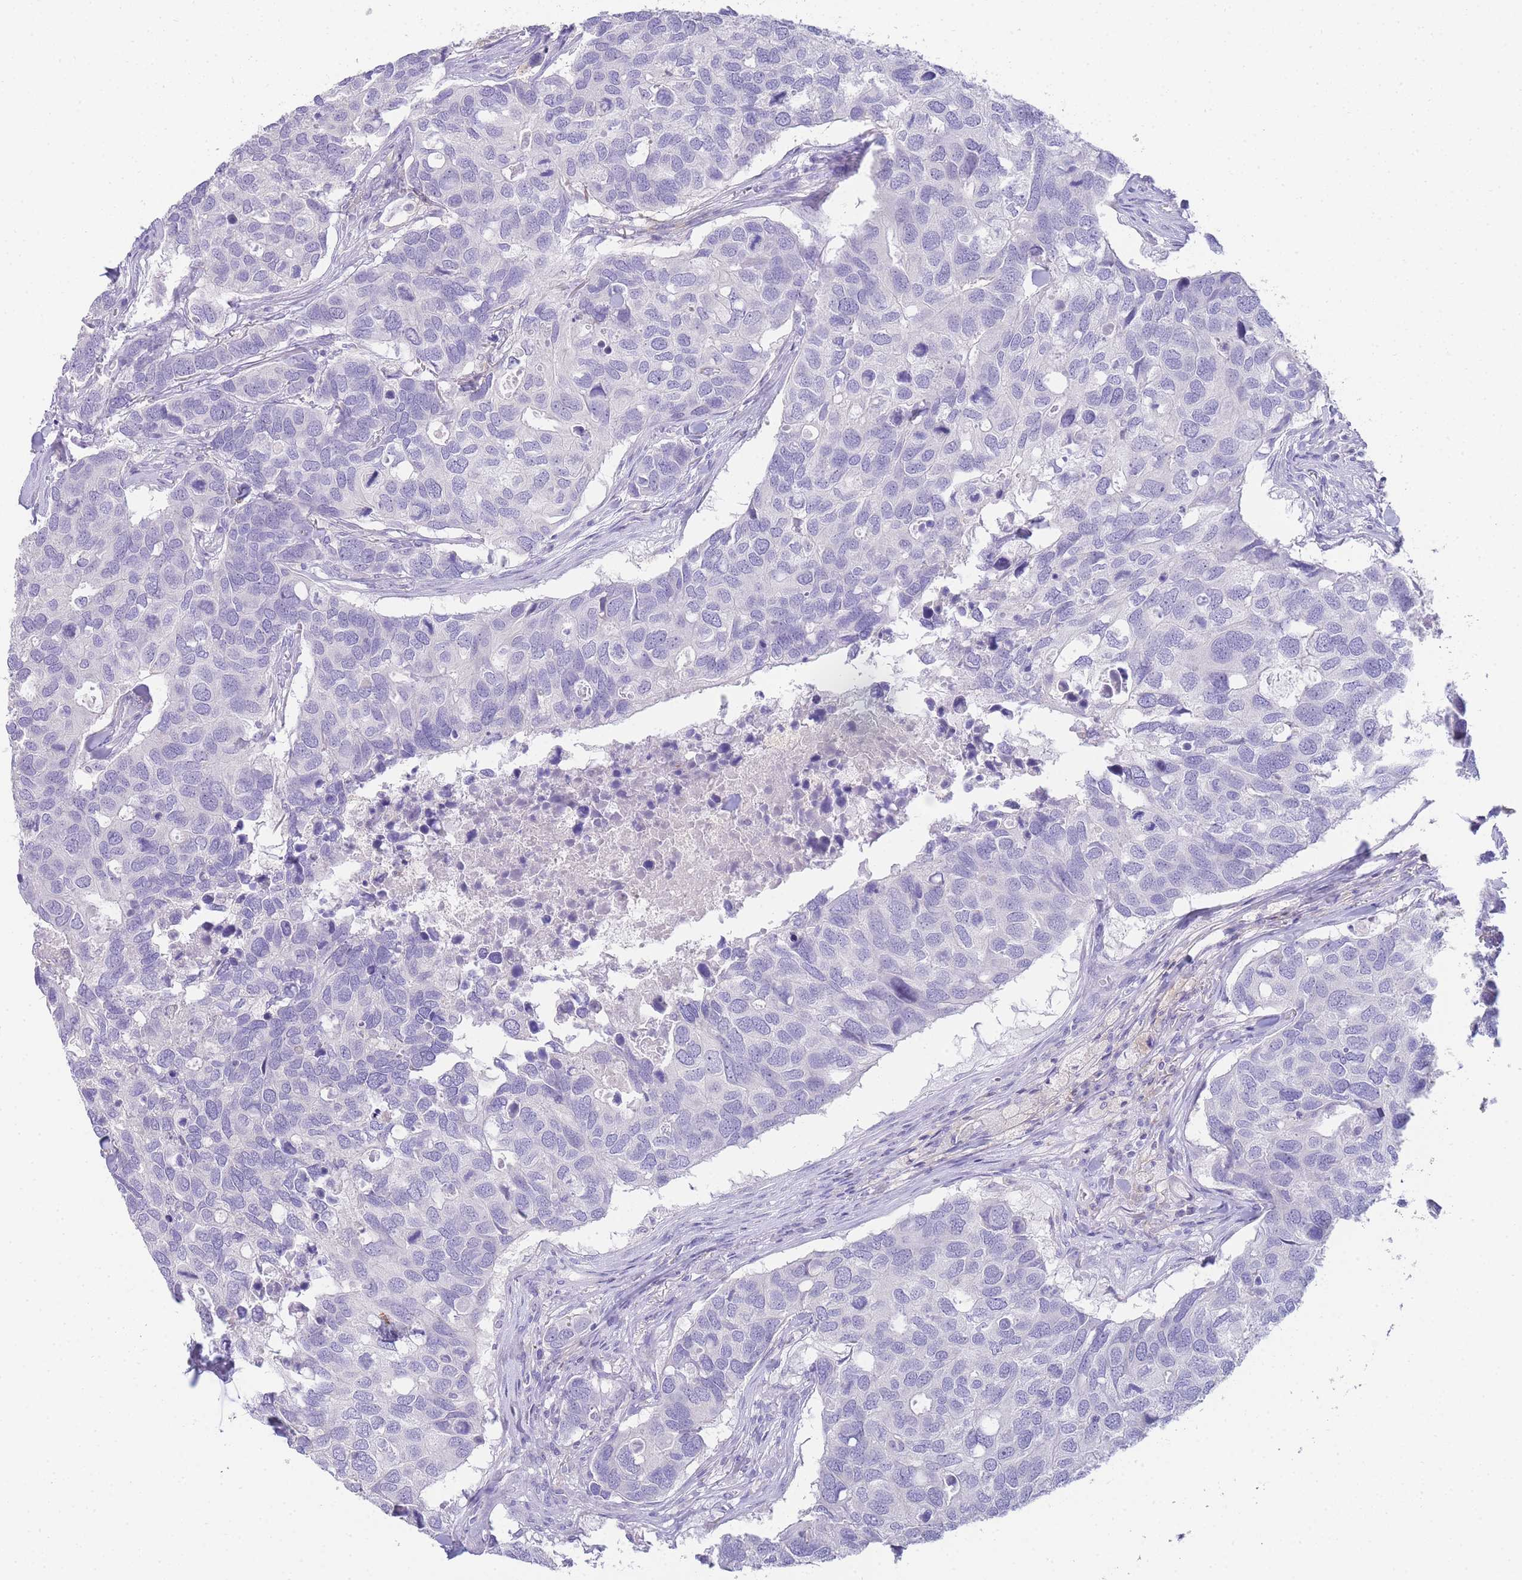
{"staining": {"intensity": "negative", "quantity": "none", "location": "none"}, "tissue": "breast cancer", "cell_type": "Tumor cells", "image_type": "cancer", "snomed": [{"axis": "morphology", "description": "Duct carcinoma"}, {"axis": "topography", "description": "Breast"}], "caption": "A high-resolution photomicrograph shows IHC staining of breast cancer, which demonstrates no significant positivity in tumor cells. (Brightfield microscopy of DAB immunohistochemistry (IHC) at high magnification).", "gene": "DPP4", "patient": {"sex": "female", "age": 83}}